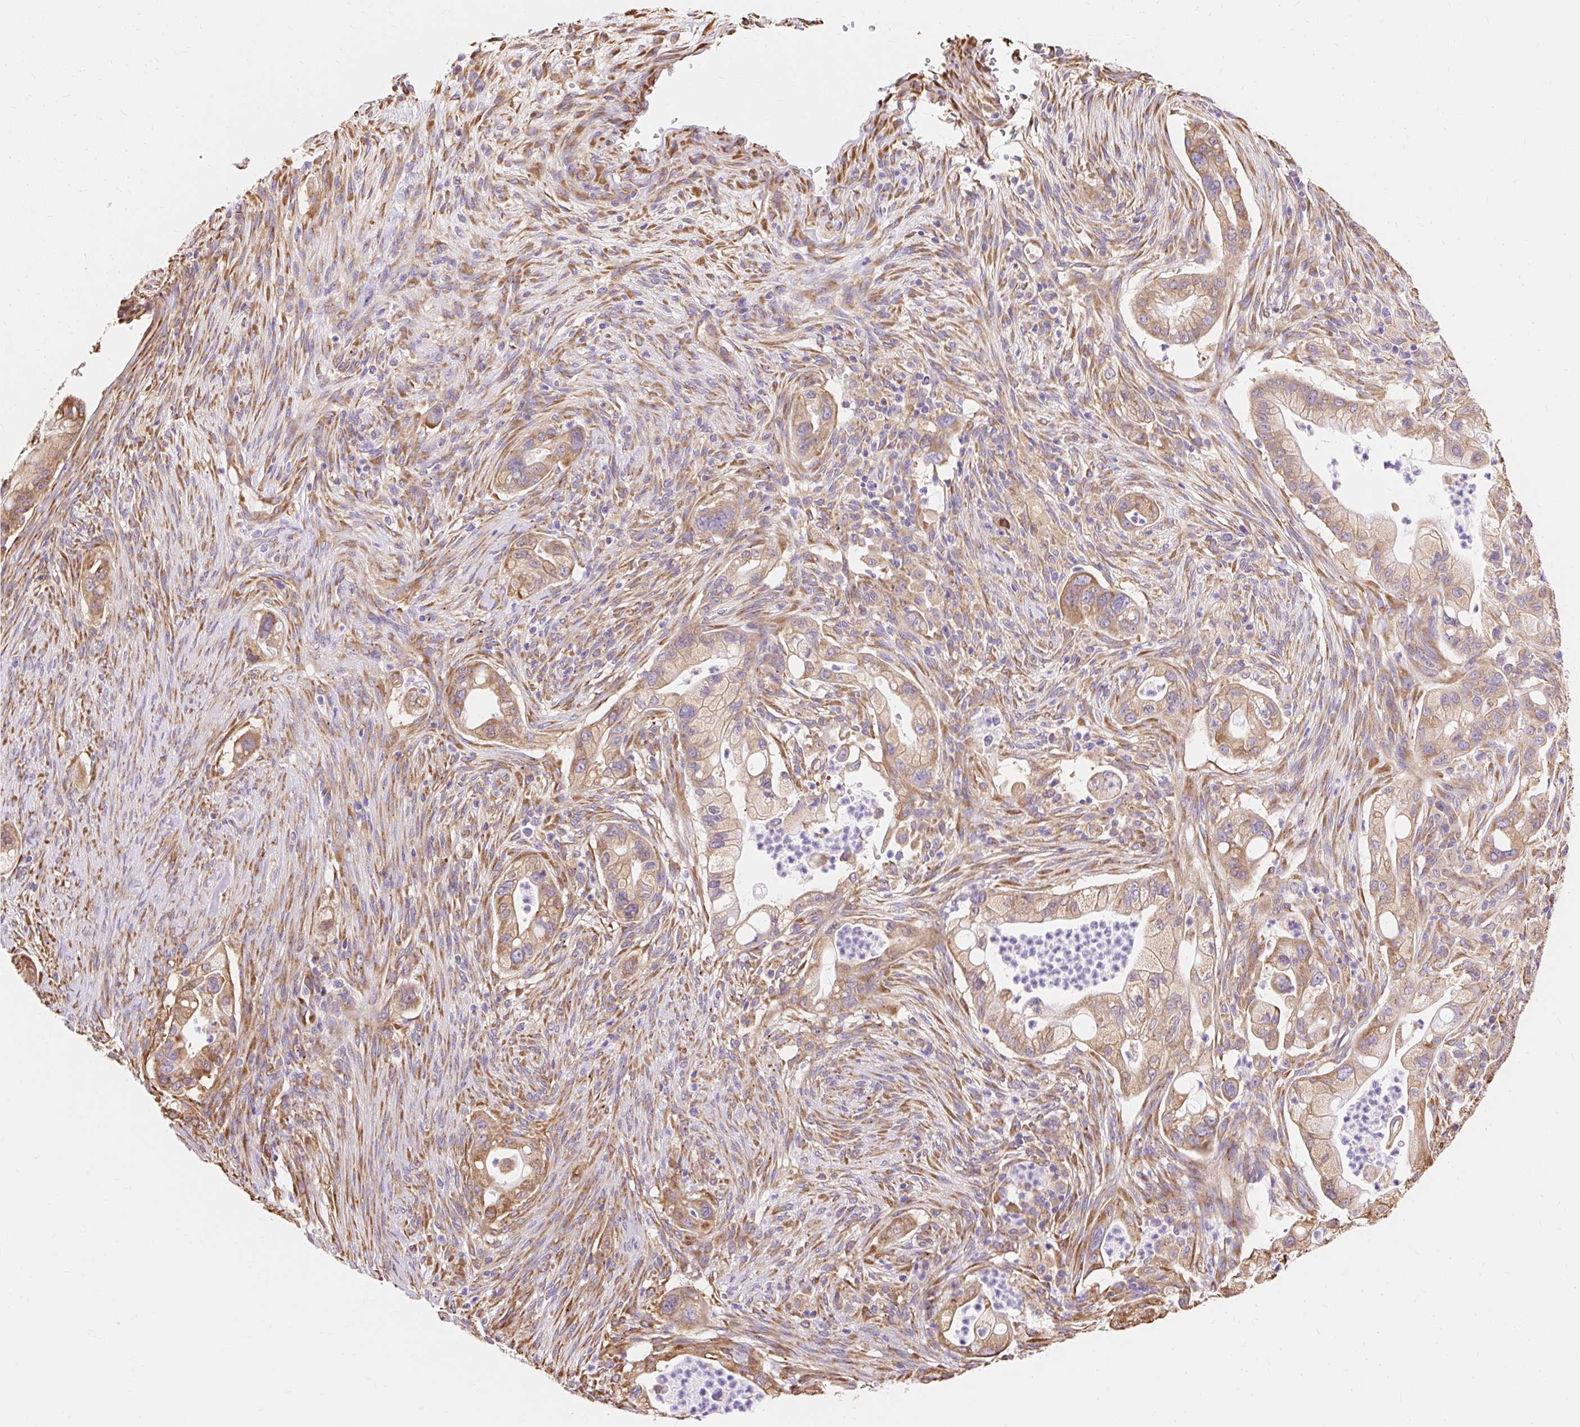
{"staining": {"intensity": "moderate", "quantity": ">75%", "location": "cytoplasmic/membranous"}, "tissue": "pancreatic cancer", "cell_type": "Tumor cells", "image_type": "cancer", "snomed": [{"axis": "morphology", "description": "Adenocarcinoma, NOS"}, {"axis": "topography", "description": "Pancreas"}], "caption": "Brown immunohistochemical staining in pancreatic cancer (adenocarcinoma) reveals moderate cytoplasmic/membranous expression in about >75% of tumor cells. The staining was performed using DAB to visualize the protein expression in brown, while the nuclei were stained in blue with hematoxylin (Magnification: 20x).", "gene": "RPS17", "patient": {"sex": "male", "age": 44}}